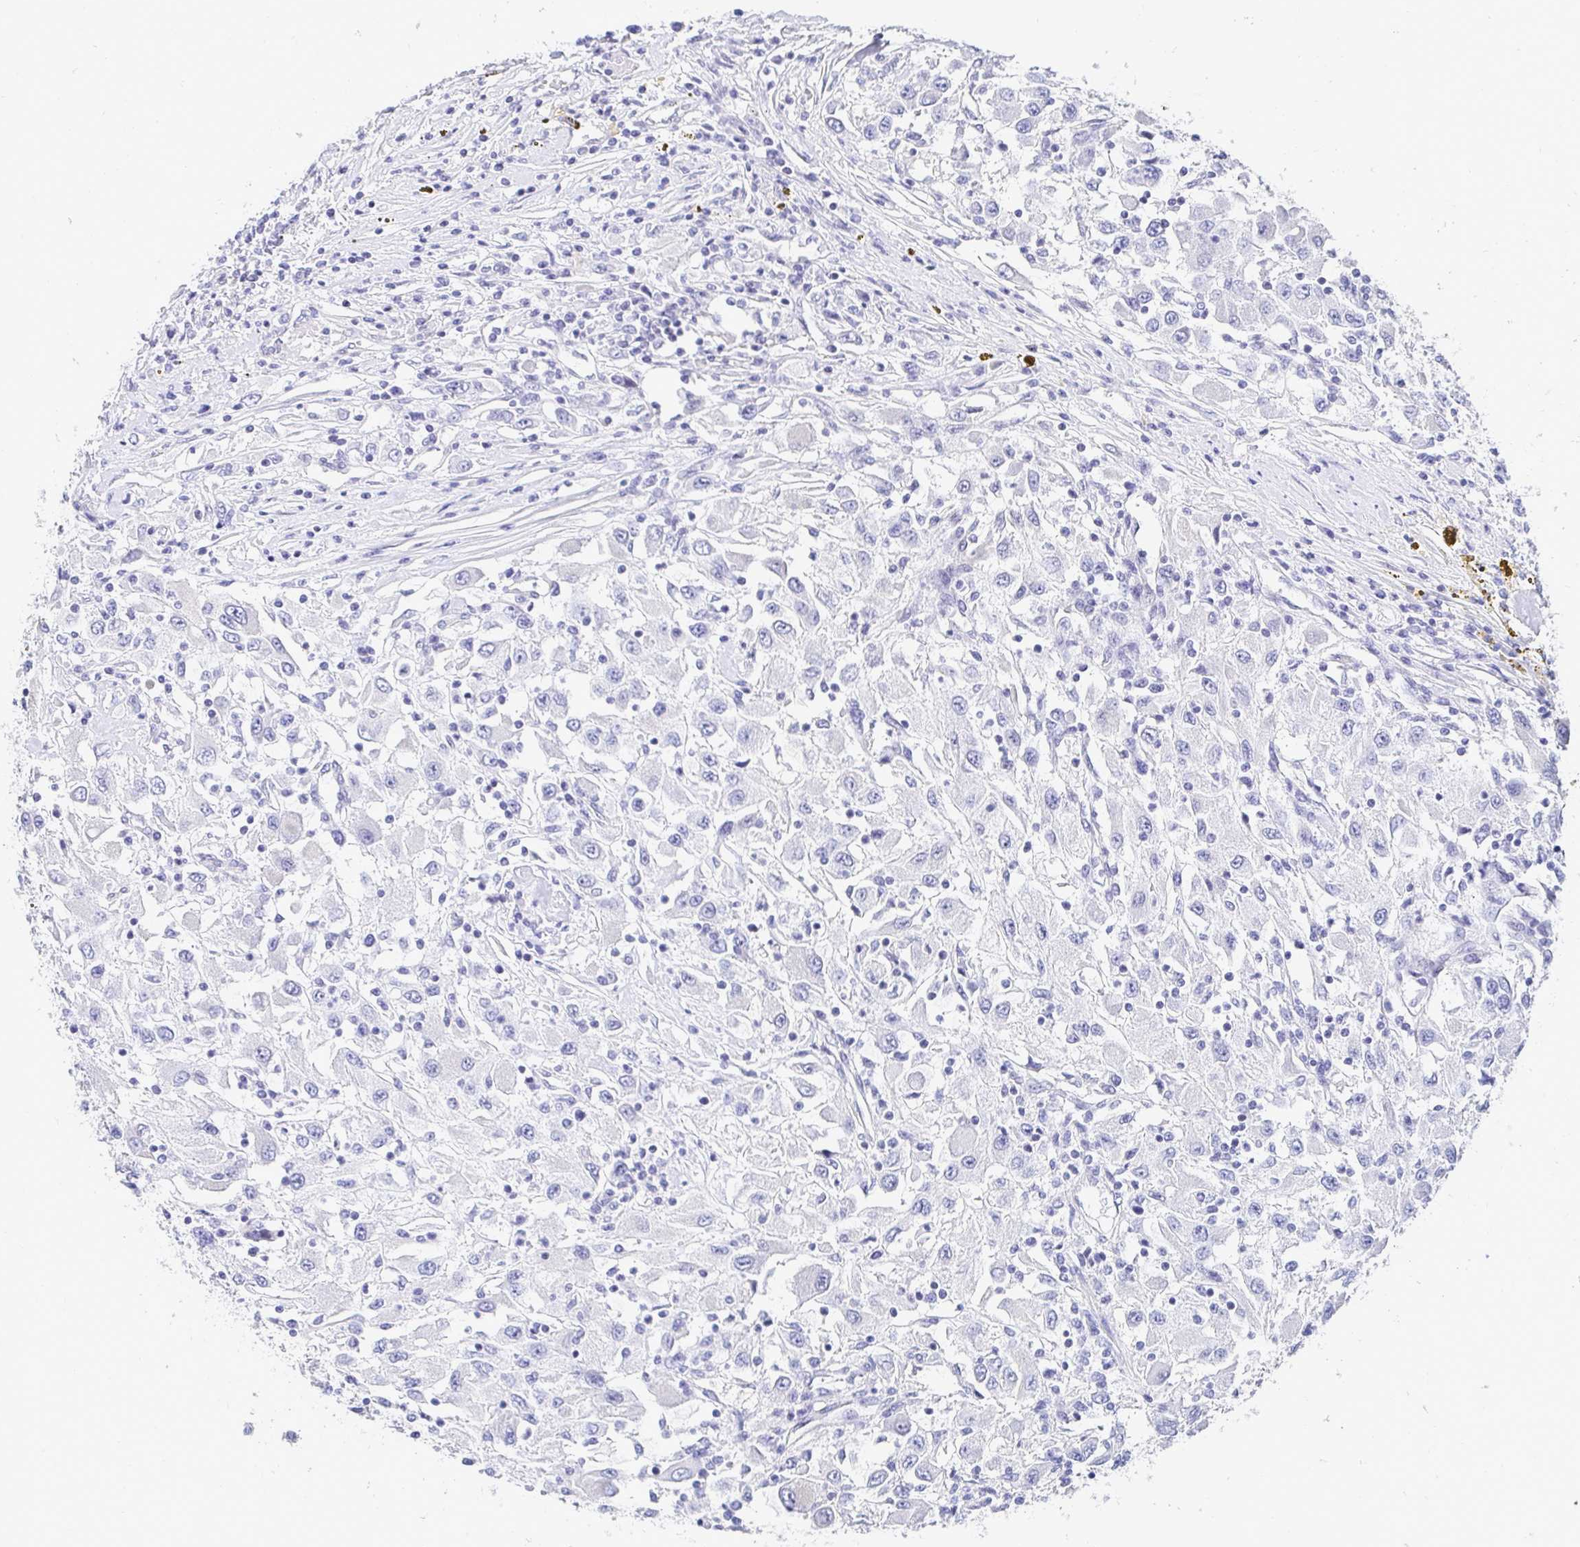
{"staining": {"intensity": "negative", "quantity": "none", "location": "none"}, "tissue": "renal cancer", "cell_type": "Tumor cells", "image_type": "cancer", "snomed": [{"axis": "morphology", "description": "Adenocarcinoma, NOS"}, {"axis": "topography", "description": "Kidney"}], "caption": "This is a histopathology image of IHC staining of renal cancer (adenocarcinoma), which shows no staining in tumor cells. (DAB (3,3'-diaminobenzidine) immunohistochemistry (IHC) visualized using brightfield microscopy, high magnification).", "gene": "AKAP14", "patient": {"sex": "female", "age": 67}}